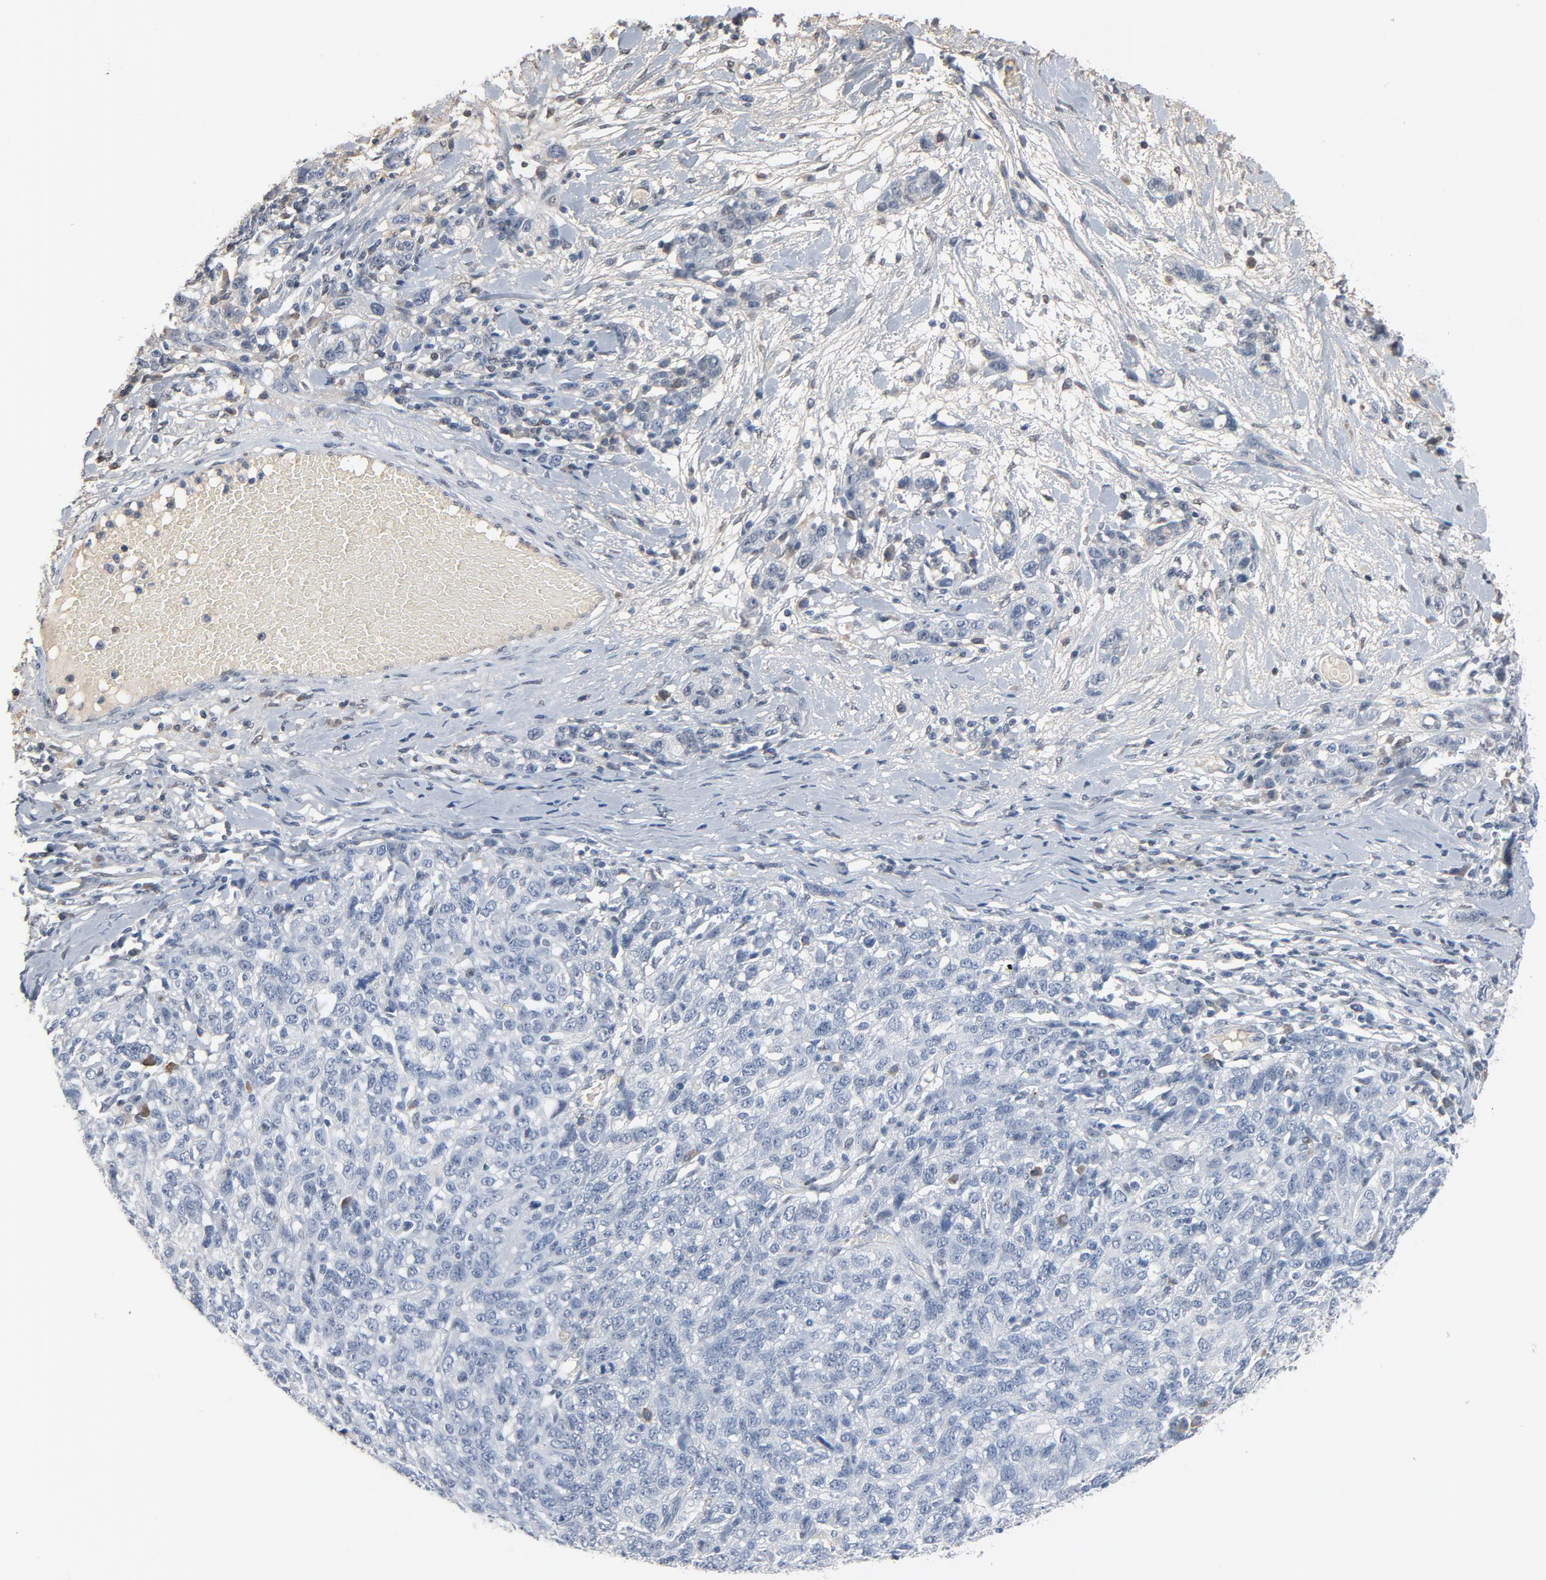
{"staining": {"intensity": "negative", "quantity": "none", "location": "none"}, "tissue": "ovarian cancer", "cell_type": "Tumor cells", "image_type": "cancer", "snomed": [{"axis": "morphology", "description": "Cystadenocarcinoma, serous, NOS"}, {"axis": "topography", "description": "Ovary"}], "caption": "Immunohistochemical staining of ovarian cancer (serous cystadenocarcinoma) demonstrates no significant positivity in tumor cells.", "gene": "FOXP1", "patient": {"sex": "female", "age": 71}}